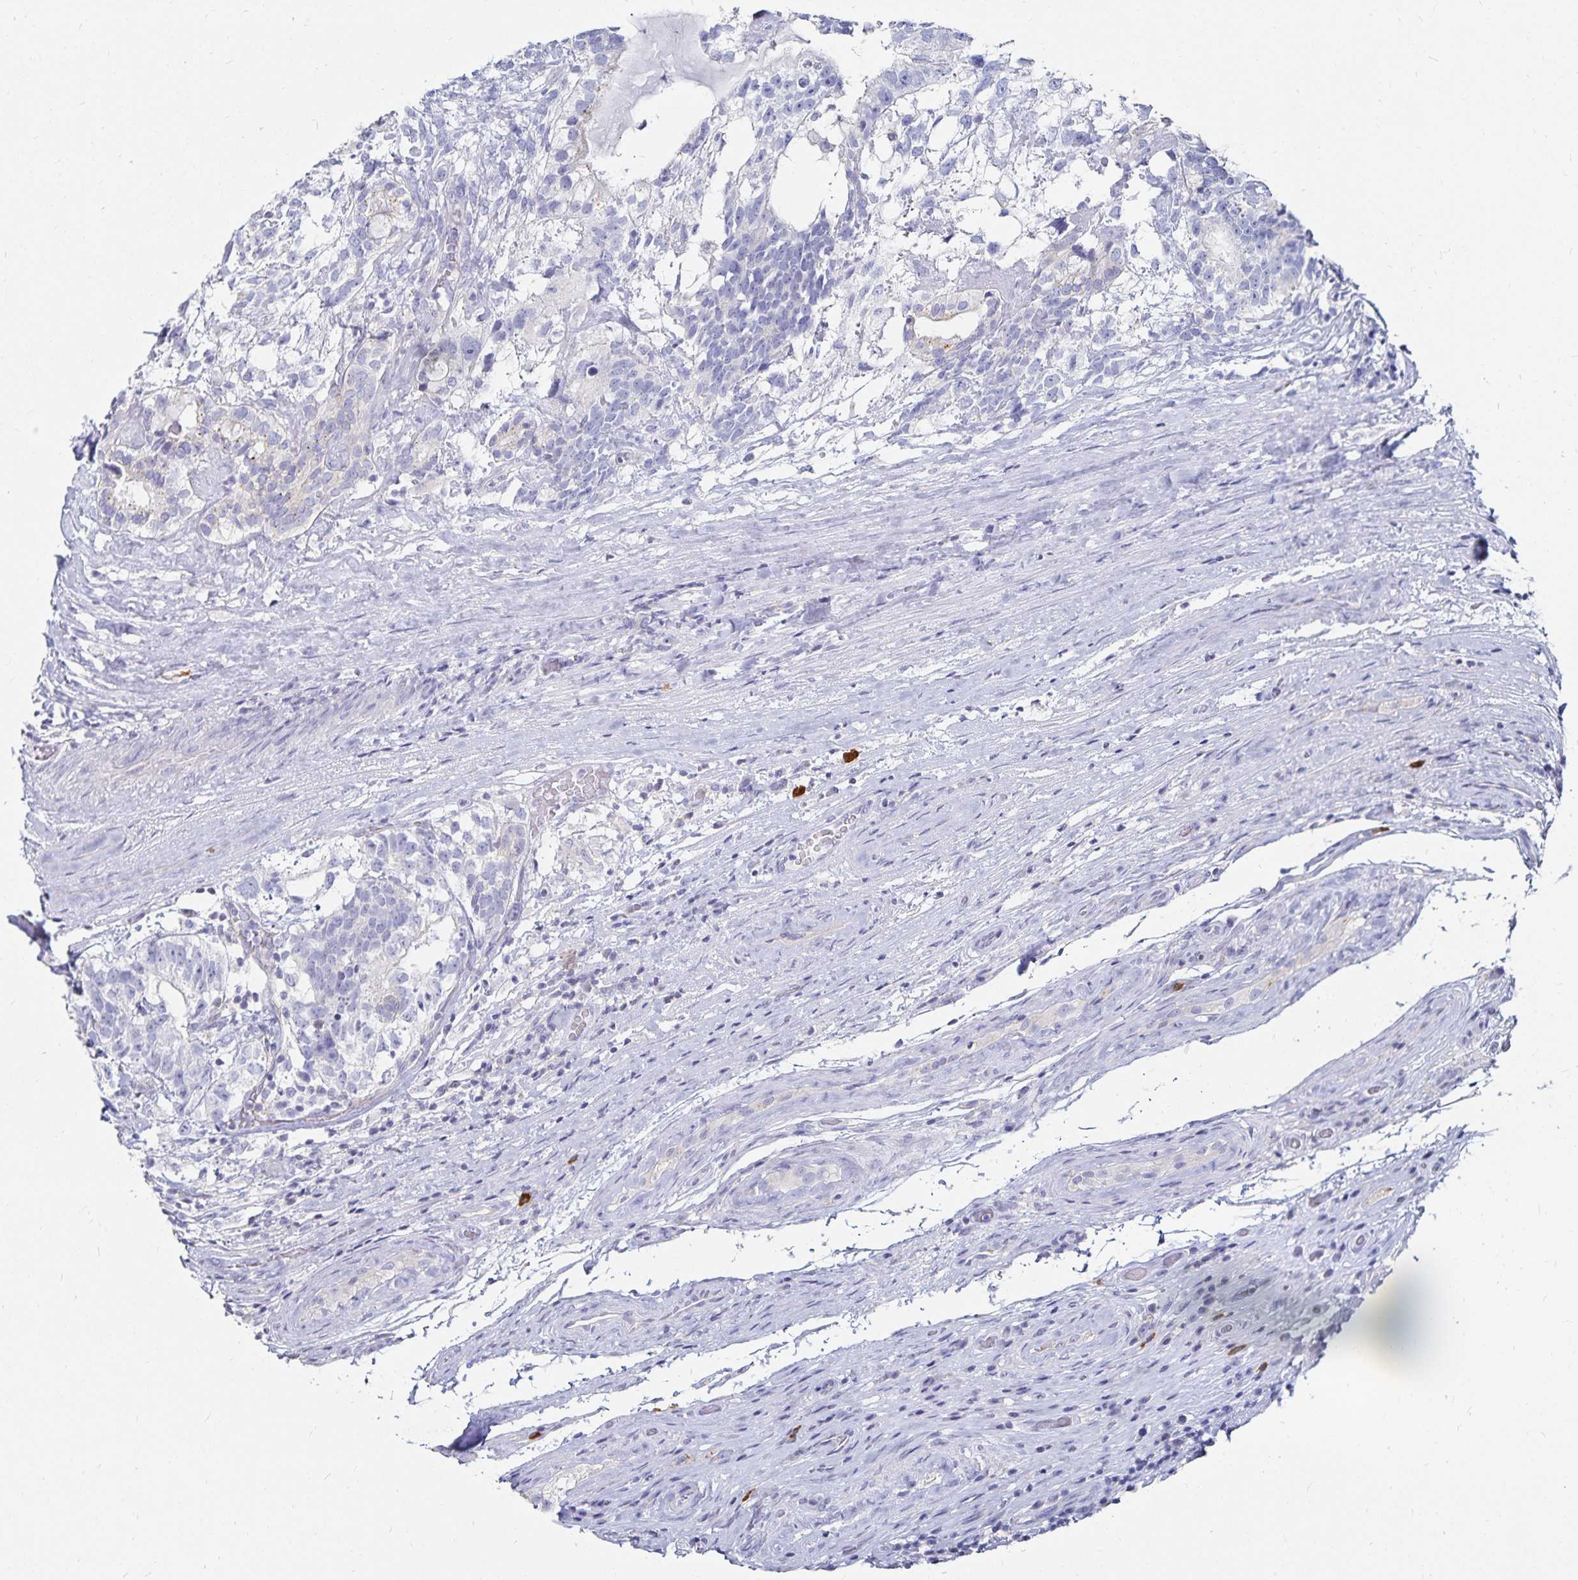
{"staining": {"intensity": "negative", "quantity": "none", "location": "none"}, "tissue": "testis cancer", "cell_type": "Tumor cells", "image_type": "cancer", "snomed": [{"axis": "morphology", "description": "Seminoma, NOS"}, {"axis": "morphology", "description": "Carcinoma, Embryonal, NOS"}, {"axis": "topography", "description": "Testis"}], "caption": "A high-resolution image shows IHC staining of testis cancer, which shows no significant expression in tumor cells.", "gene": "TNIP1", "patient": {"sex": "male", "age": 41}}